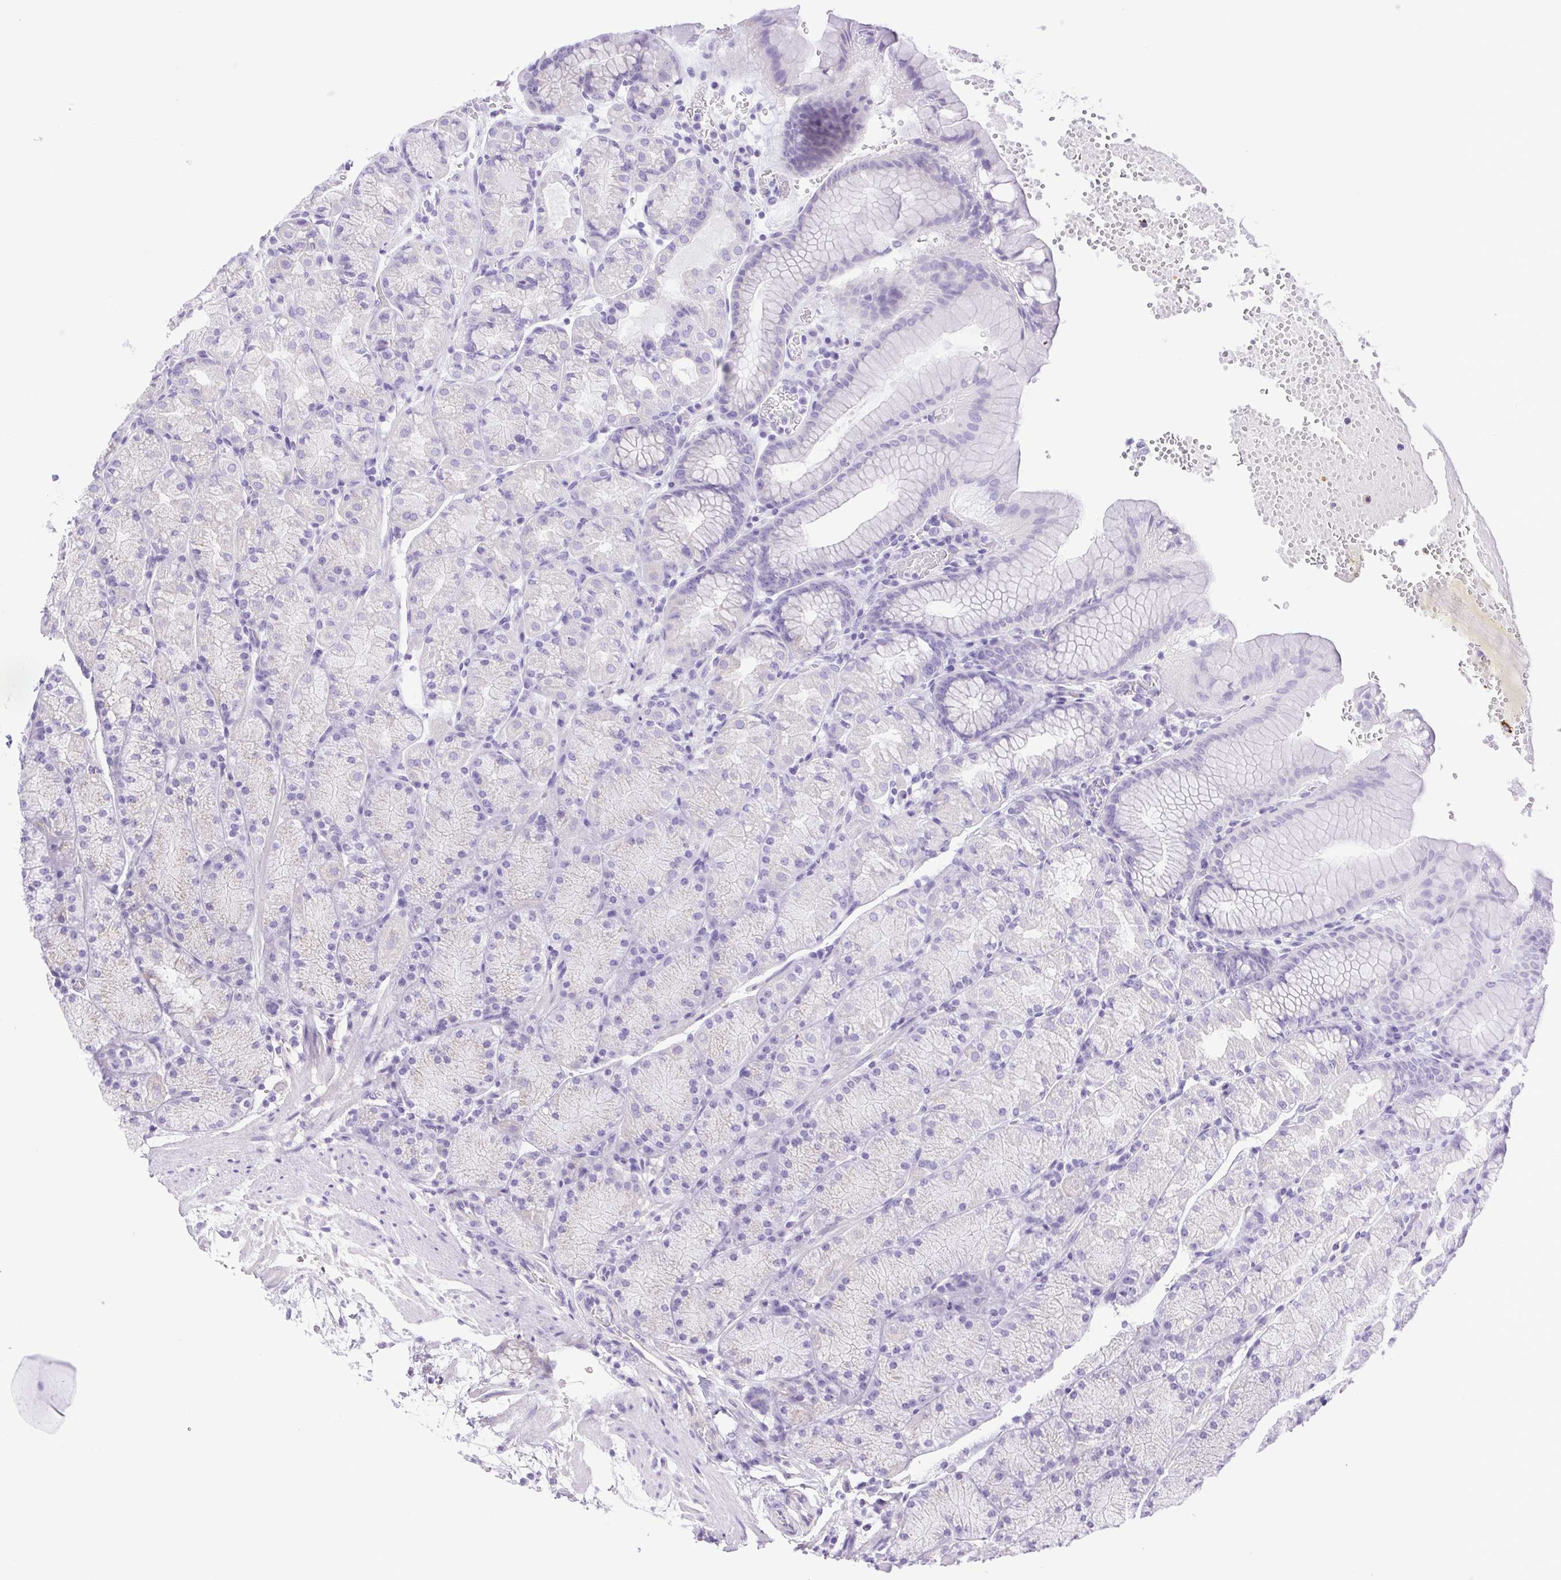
{"staining": {"intensity": "negative", "quantity": "none", "location": "none"}, "tissue": "stomach", "cell_type": "Glandular cells", "image_type": "normal", "snomed": [{"axis": "morphology", "description": "Normal tissue, NOS"}, {"axis": "topography", "description": "Stomach, upper"}, {"axis": "topography", "description": "Stomach"}], "caption": "This is a histopathology image of immunohistochemistry staining of normal stomach, which shows no expression in glandular cells. The staining is performed using DAB (3,3'-diaminobenzidine) brown chromogen with nuclei counter-stained in using hematoxylin.", "gene": "CDSN", "patient": {"sex": "male", "age": 76}}